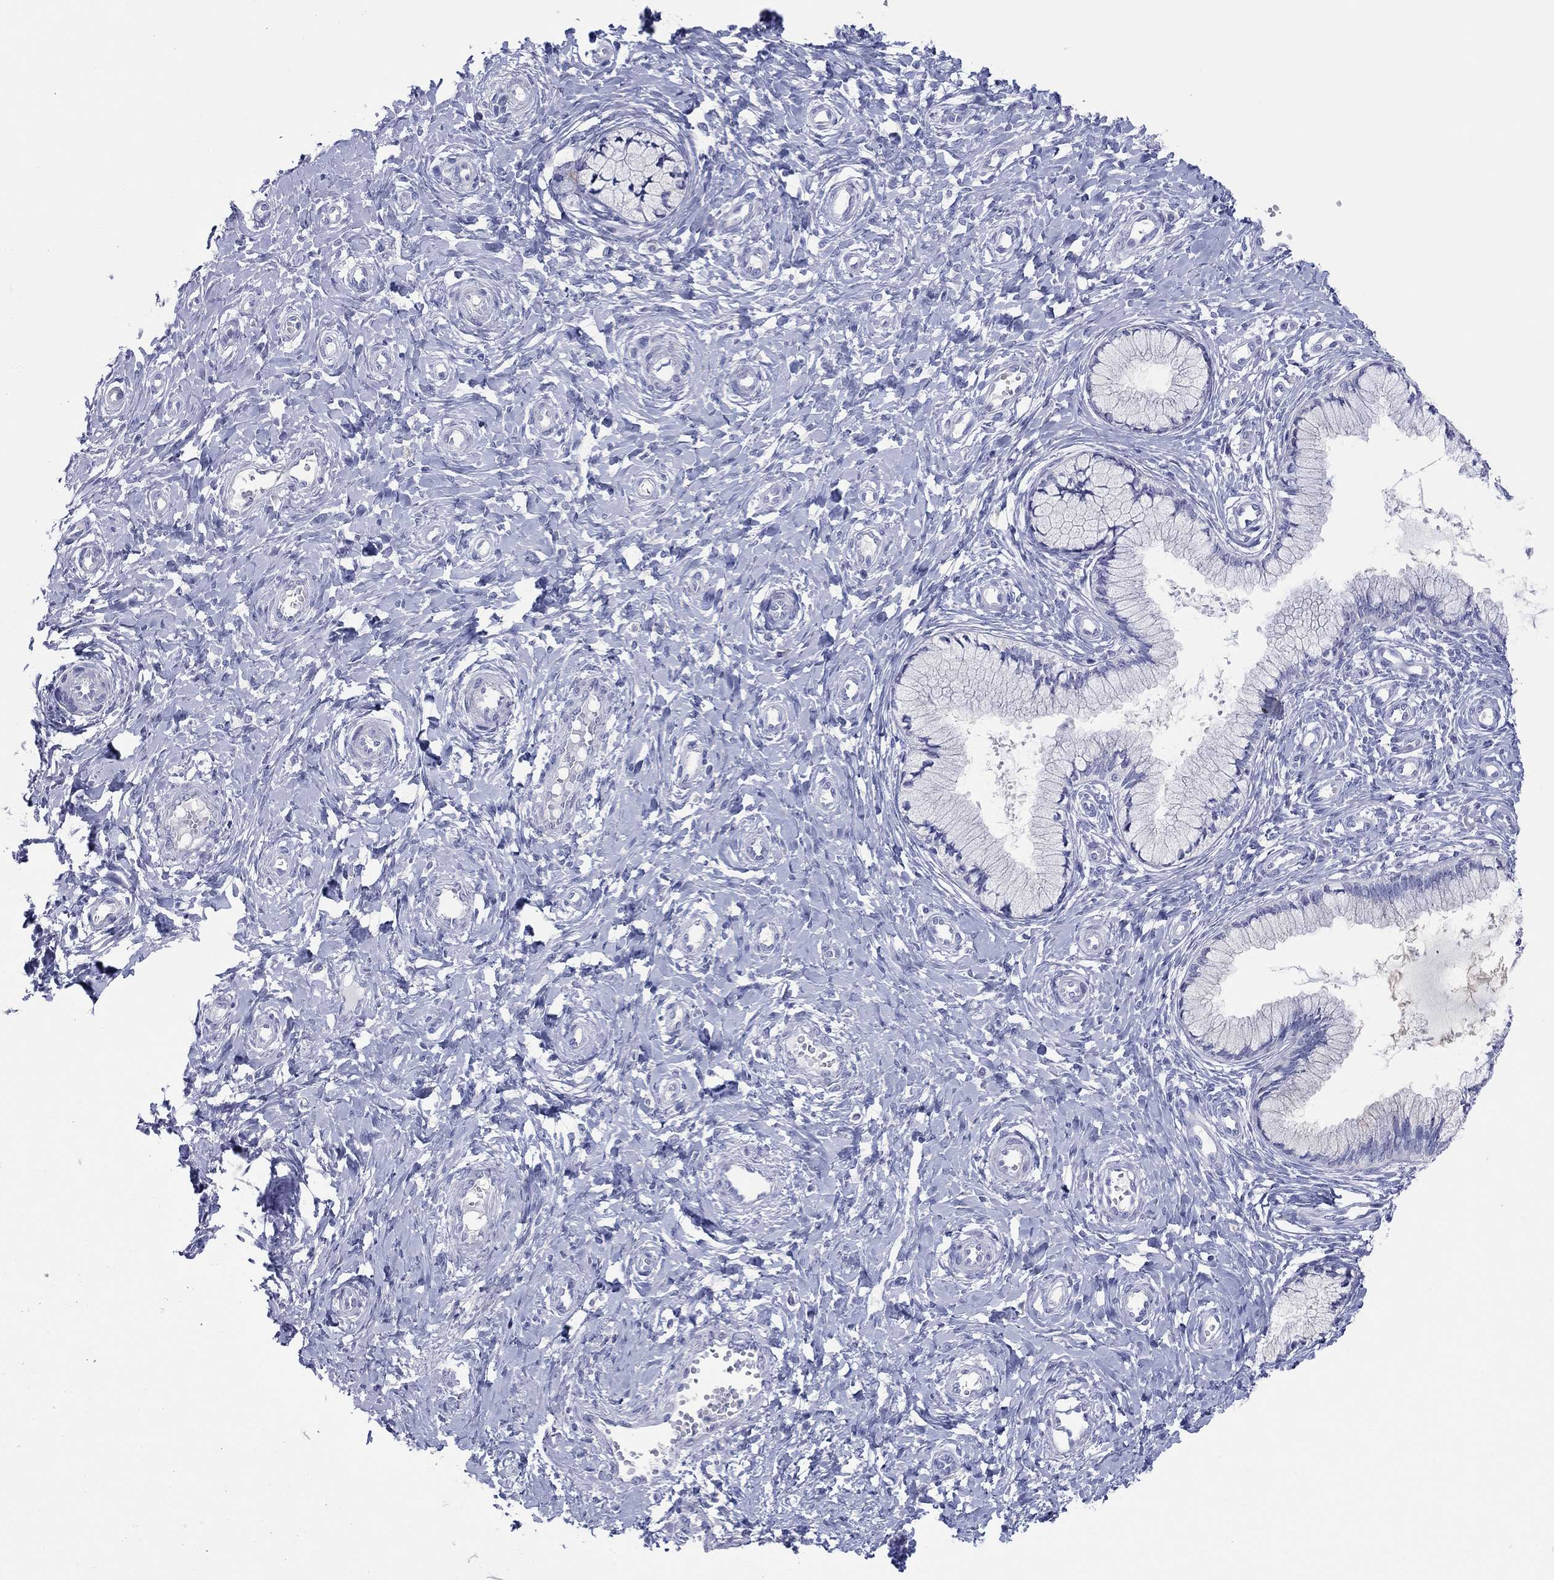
{"staining": {"intensity": "negative", "quantity": "none", "location": "none"}, "tissue": "cervix", "cell_type": "Glandular cells", "image_type": "normal", "snomed": [{"axis": "morphology", "description": "Normal tissue, NOS"}, {"axis": "topography", "description": "Cervix"}], "caption": "This is a histopathology image of IHC staining of benign cervix, which shows no staining in glandular cells.", "gene": "MAGEB6", "patient": {"sex": "female", "age": 37}}